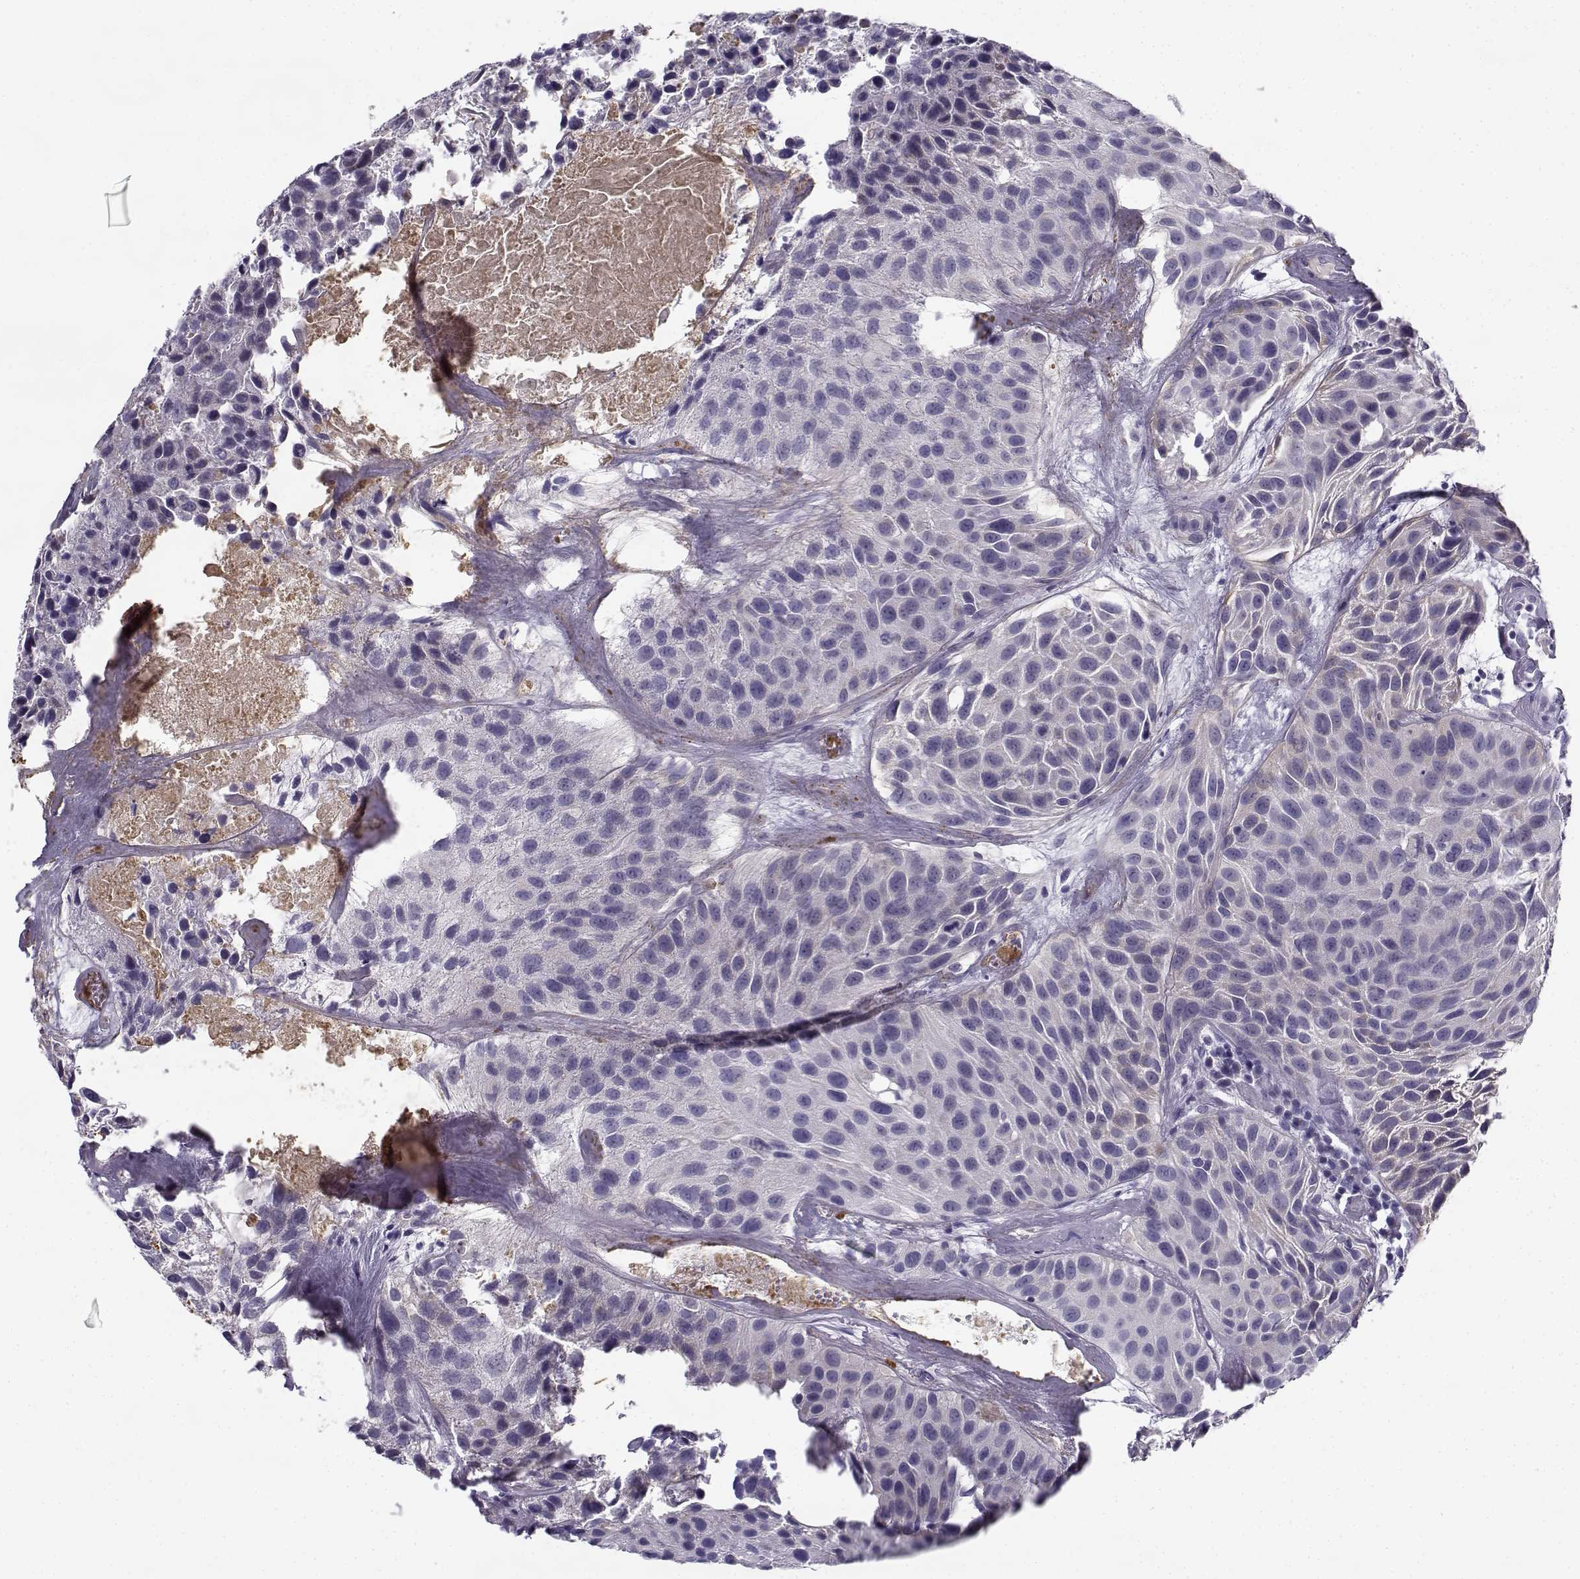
{"staining": {"intensity": "negative", "quantity": "none", "location": "none"}, "tissue": "urothelial cancer", "cell_type": "Tumor cells", "image_type": "cancer", "snomed": [{"axis": "morphology", "description": "Urothelial carcinoma, Low grade"}, {"axis": "topography", "description": "Urinary bladder"}], "caption": "The micrograph displays no significant positivity in tumor cells of urothelial carcinoma (low-grade).", "gene": "CREB3L3", "patient": {"sex": "female", "age": 87}}